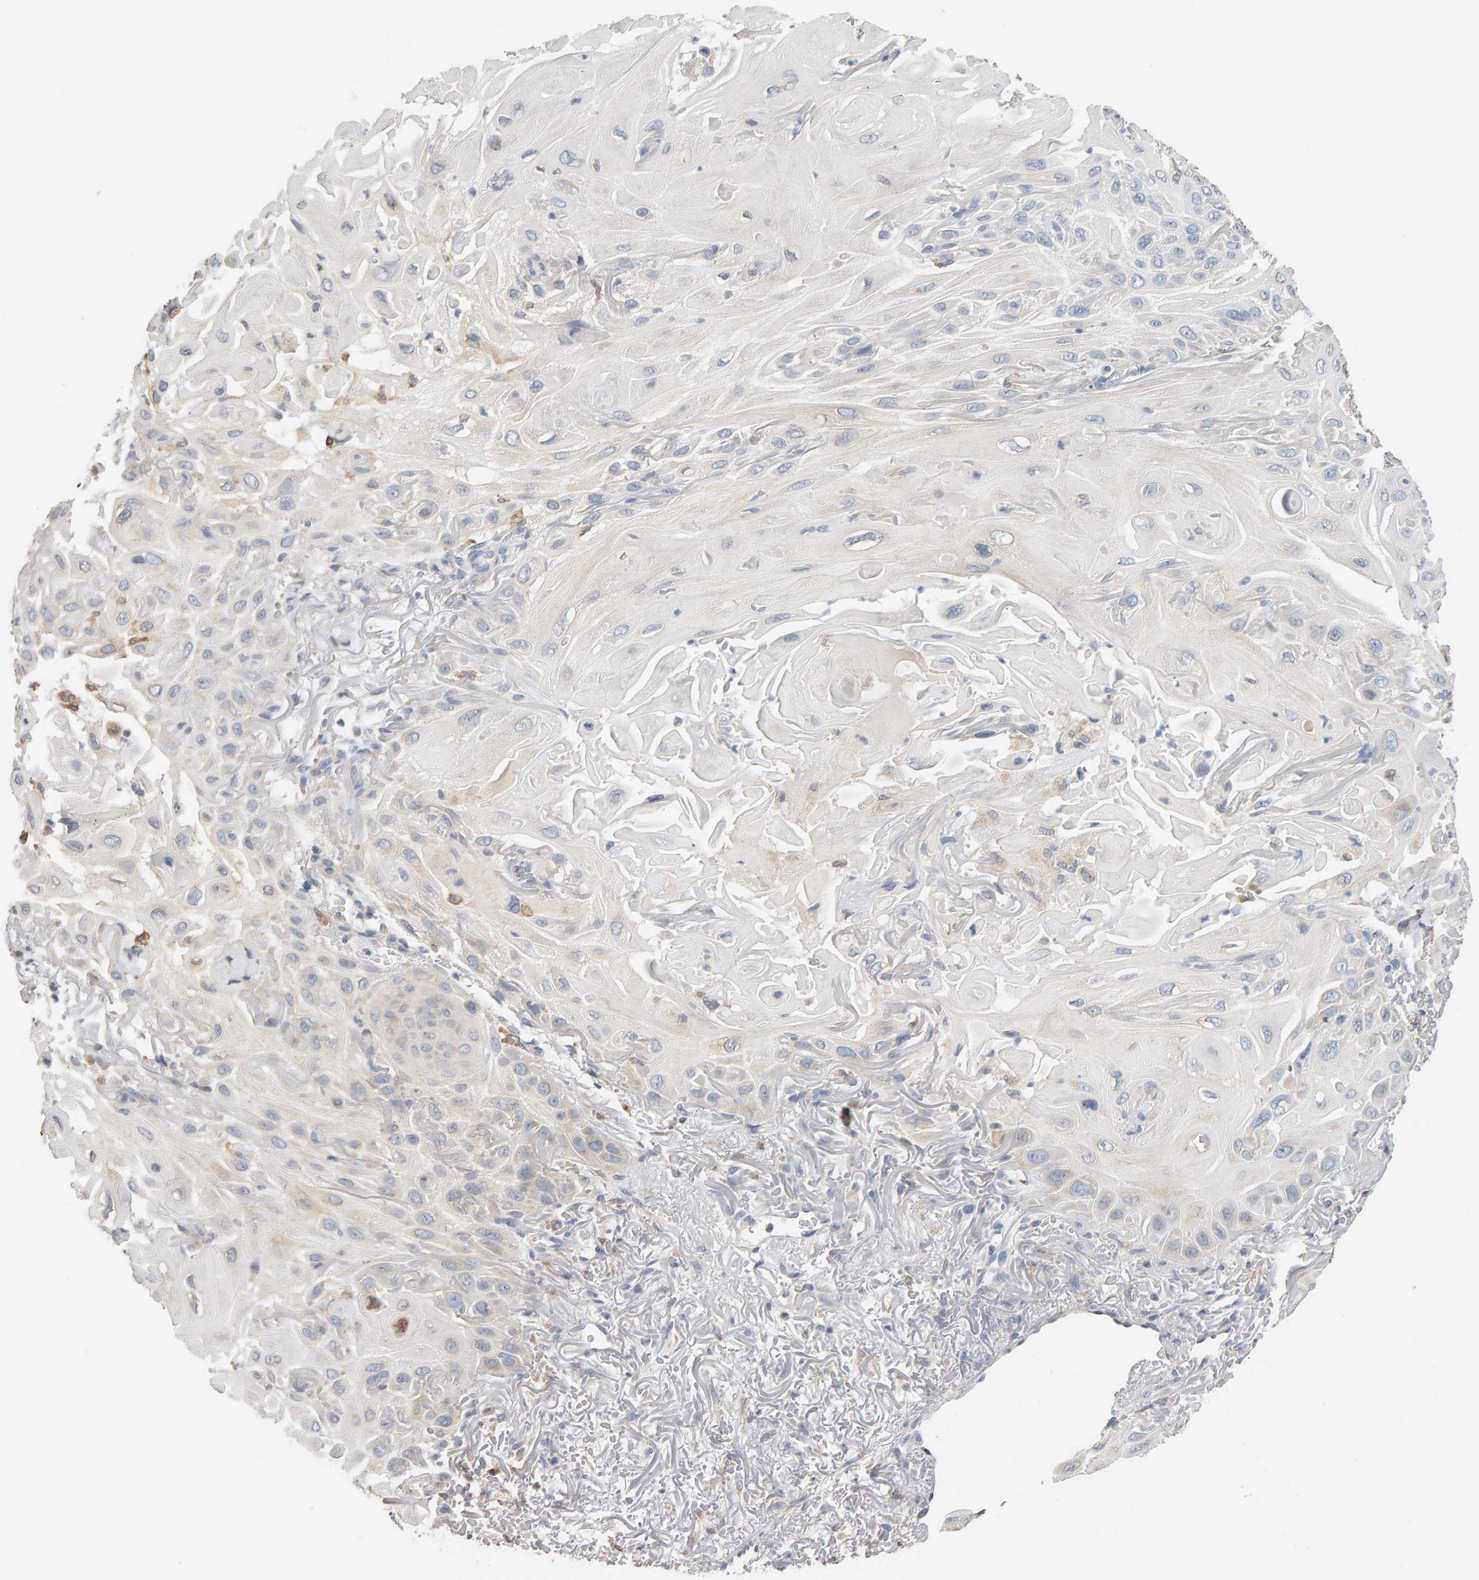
{"staining": {"intensity": "negative", "quantity": "none", "location": "none"}, "tissue": "skin cancer", "cell_type": "Tumor cells", "image_type": "cancer", "snomed": [{"axis": "morphology", "description": "Squamous cell carcinoma, NOS"}, {"axis": "topography", "description": "Skin"}], "caption": "Immunohistochemistry photomicrograph of neoplastic tissue: human squamous cell carcinoma (skin) stained with DAB (3,3'-diaminobenzidine) exhibits no significant protein positivity in tumor cells.", "gene": "SGPL1", "patient": {"sex": "female", "age": 77}}